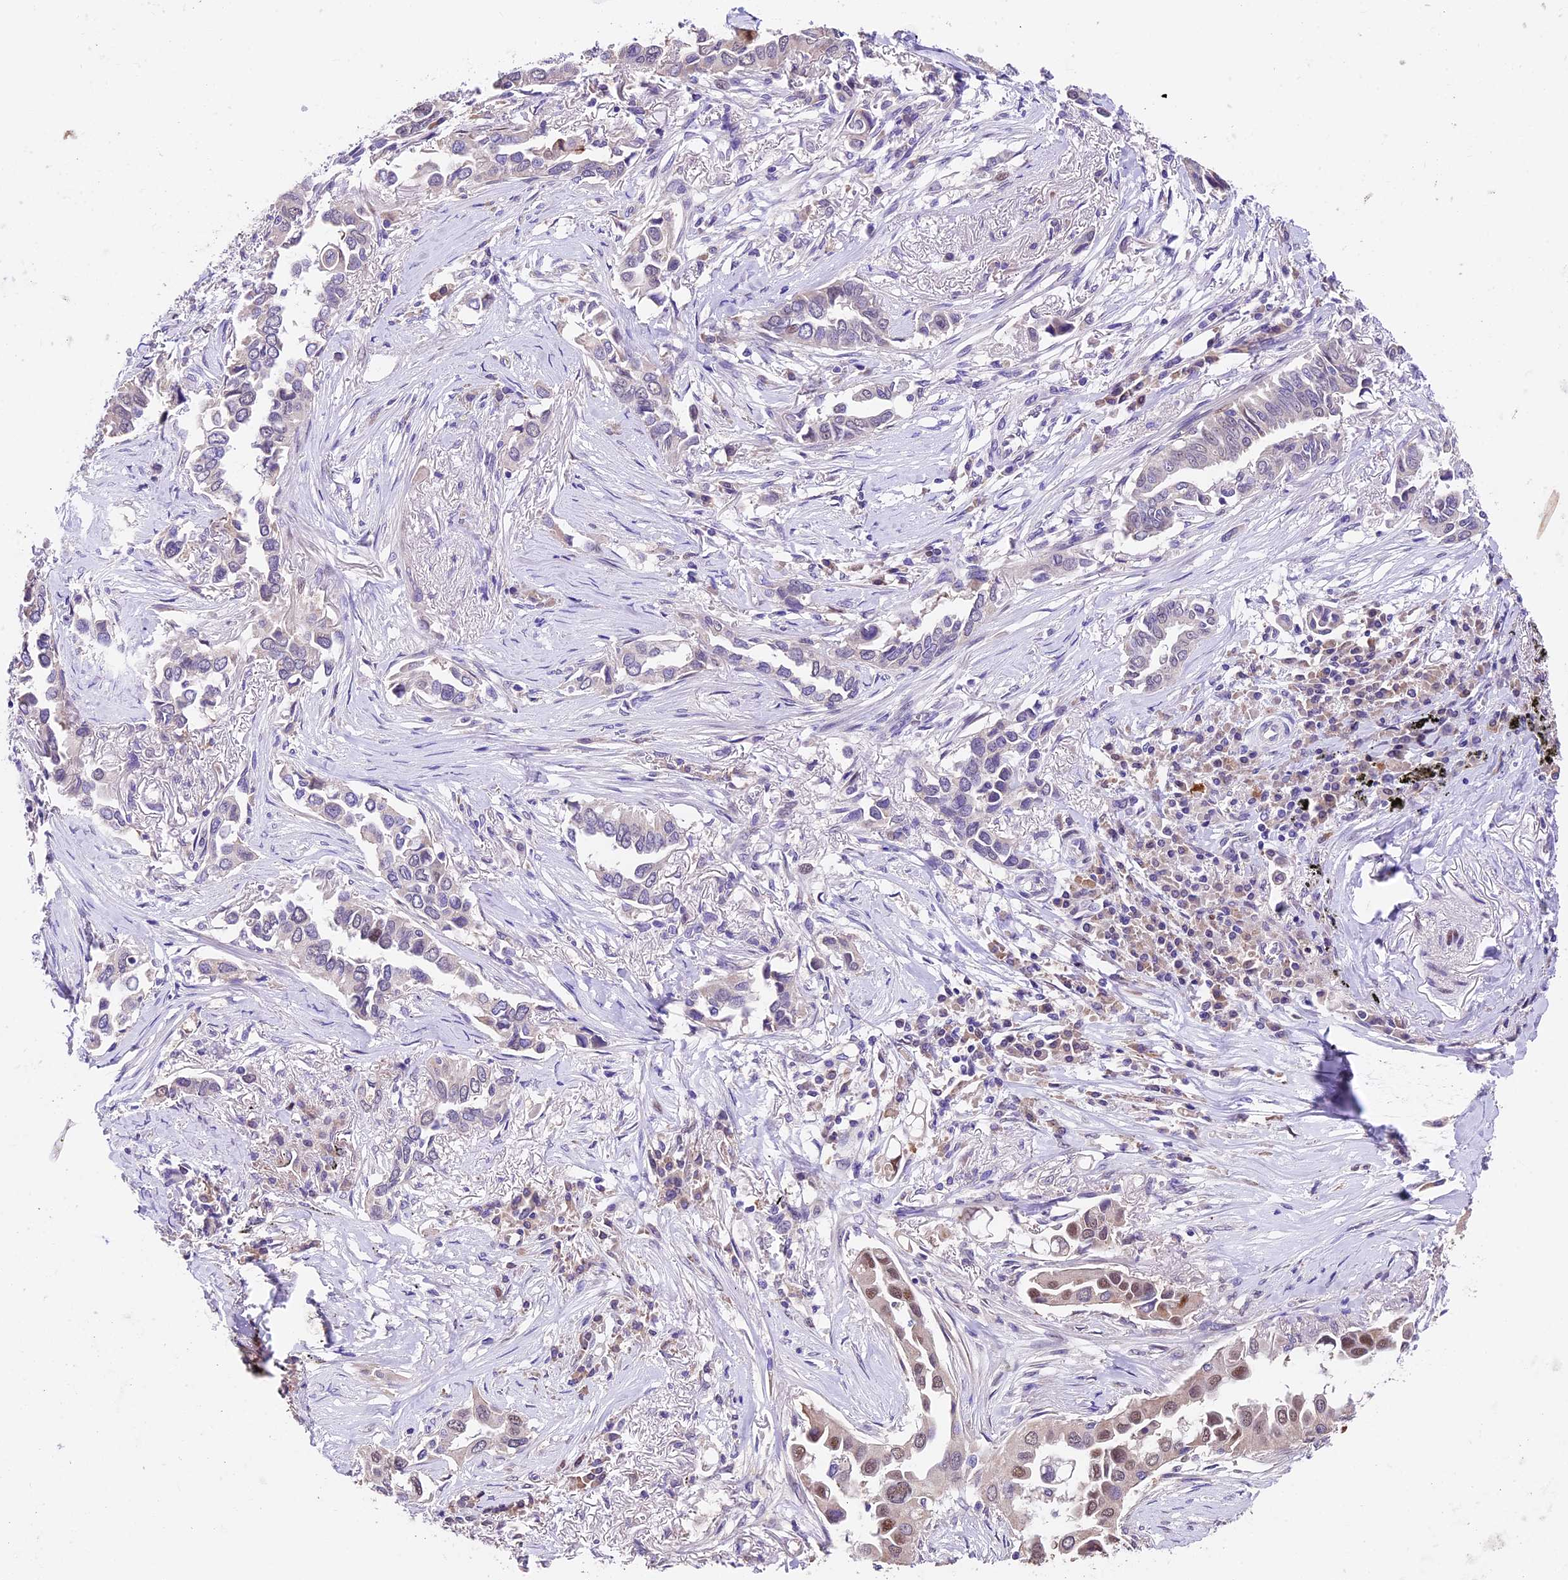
{"staining": {"intensity": "moderate", "quantity": "25%-75%", "location": "nuclear"}, "tissue": "lung cancer", "cell_type": "Tumor cells", "image_type": "cancer", "snomed": [{"axis": "morphology", "description": "Adenocarcinoma, NOS"}, {"axis": "topography", "description": "Lung"}], "caption": "Protein analysis of lung adenocarcinoma tissue shows moderate nuclear staining in approximately 25%-75% of tumor cells. Nuclei are stained in blue.", "gene": "SBNO2", "patient": {"sex": "female", "age": 76}}